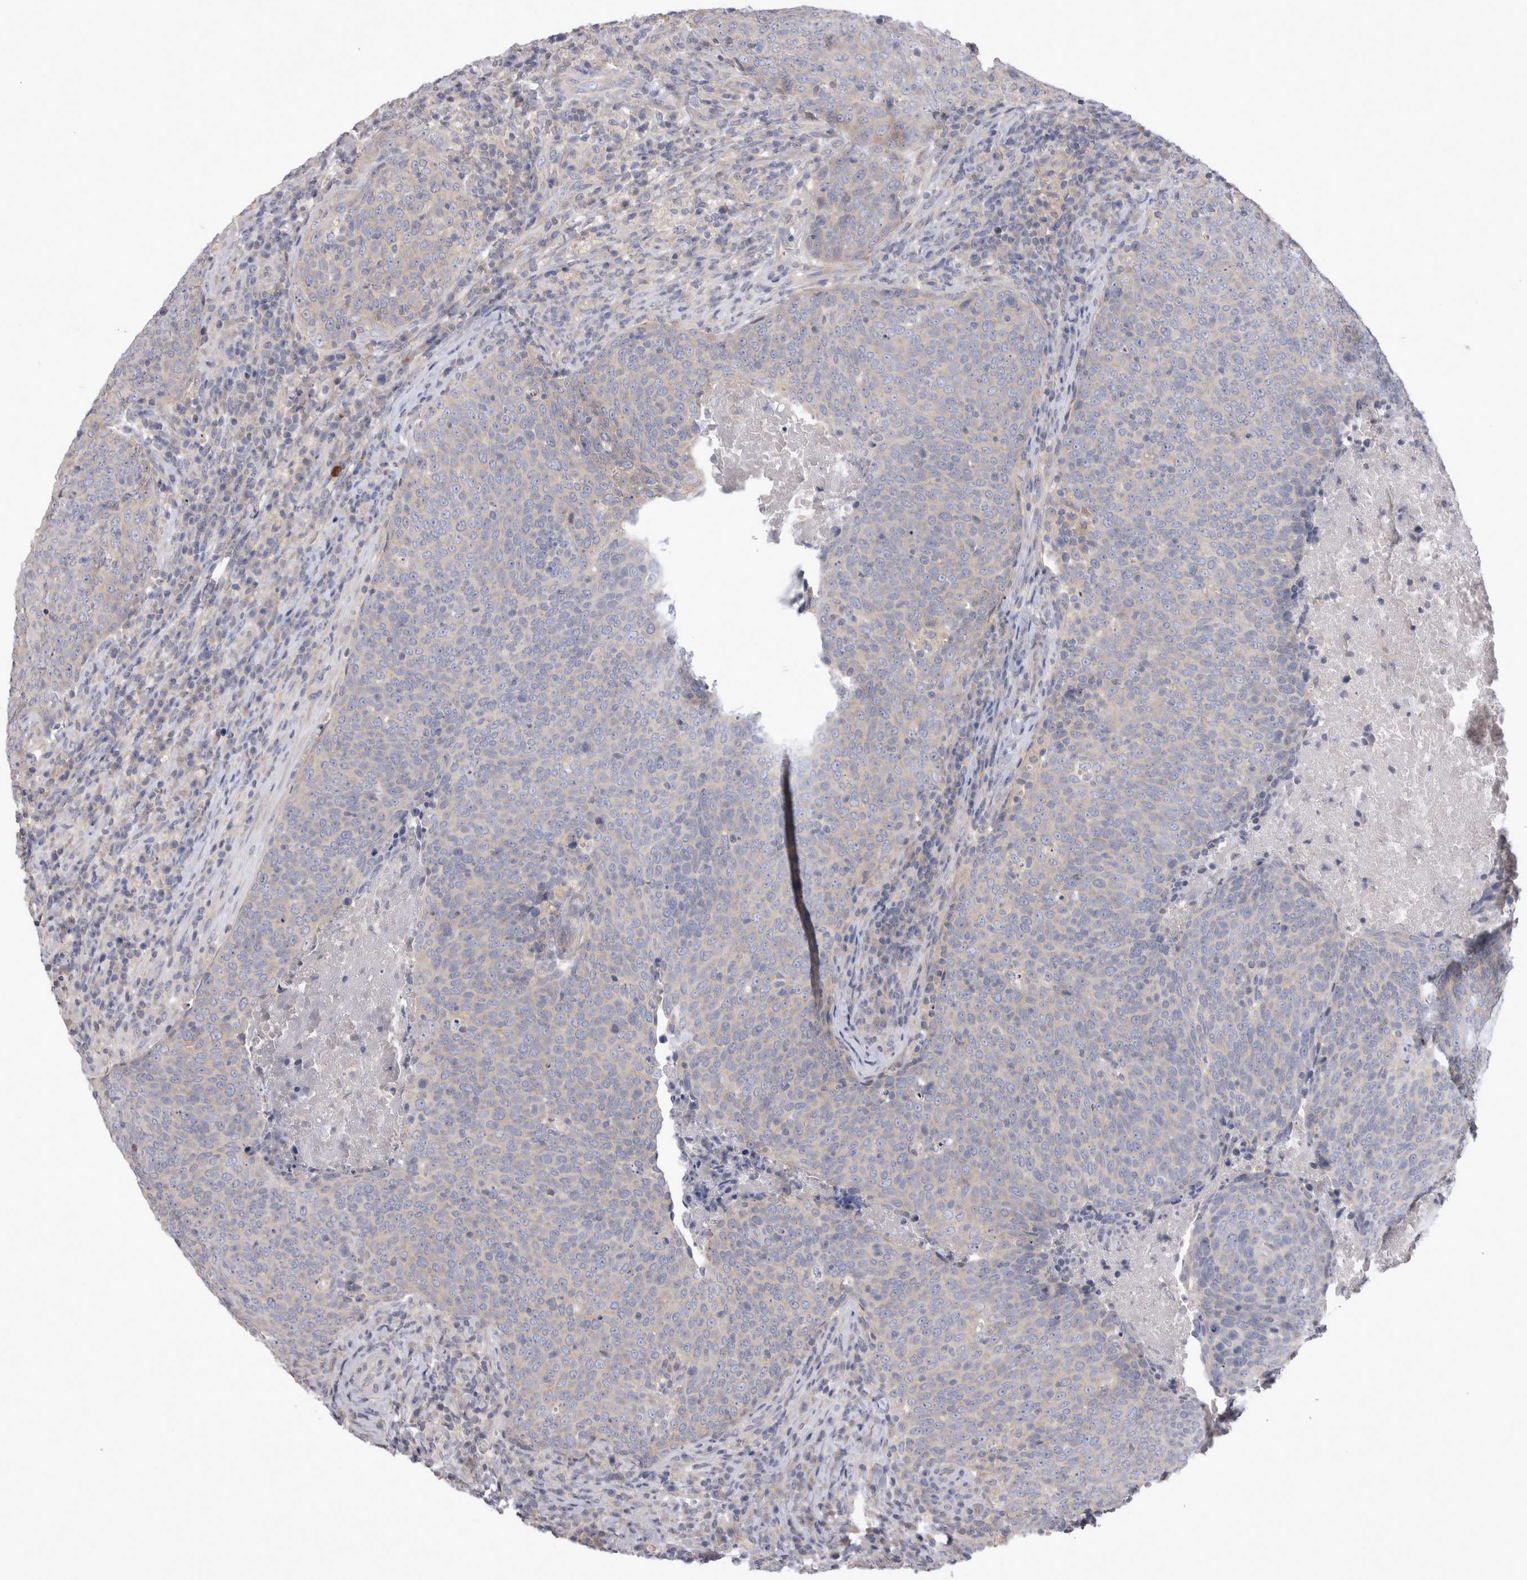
{"staining": {"intensity": "weak", "quantity": "<25%", "location": "cytoplasmic/membranous"}, "tissue": "head and neck cancer", "cell_type": "Tumor cells", "image_type": "cancer", "snomed": [{"axis": "morphology", "description": "Squamous cell carcinoma, NOS"}, {"axis": "morphology", "description": "Squamous cell carcinoma, metastatic, NOS"}, {"axis": "topography", "description": "Lymph node"}, {"axis": "topography", "description": "Head-Neck"}], "caption": "Immunohistochemical staining of head and neck cancer displays no significant expression in tumor cells. Nuclei are stained in blue.", "gene": "LRRC40", "patient": {"sex": "male", "age": 62}}